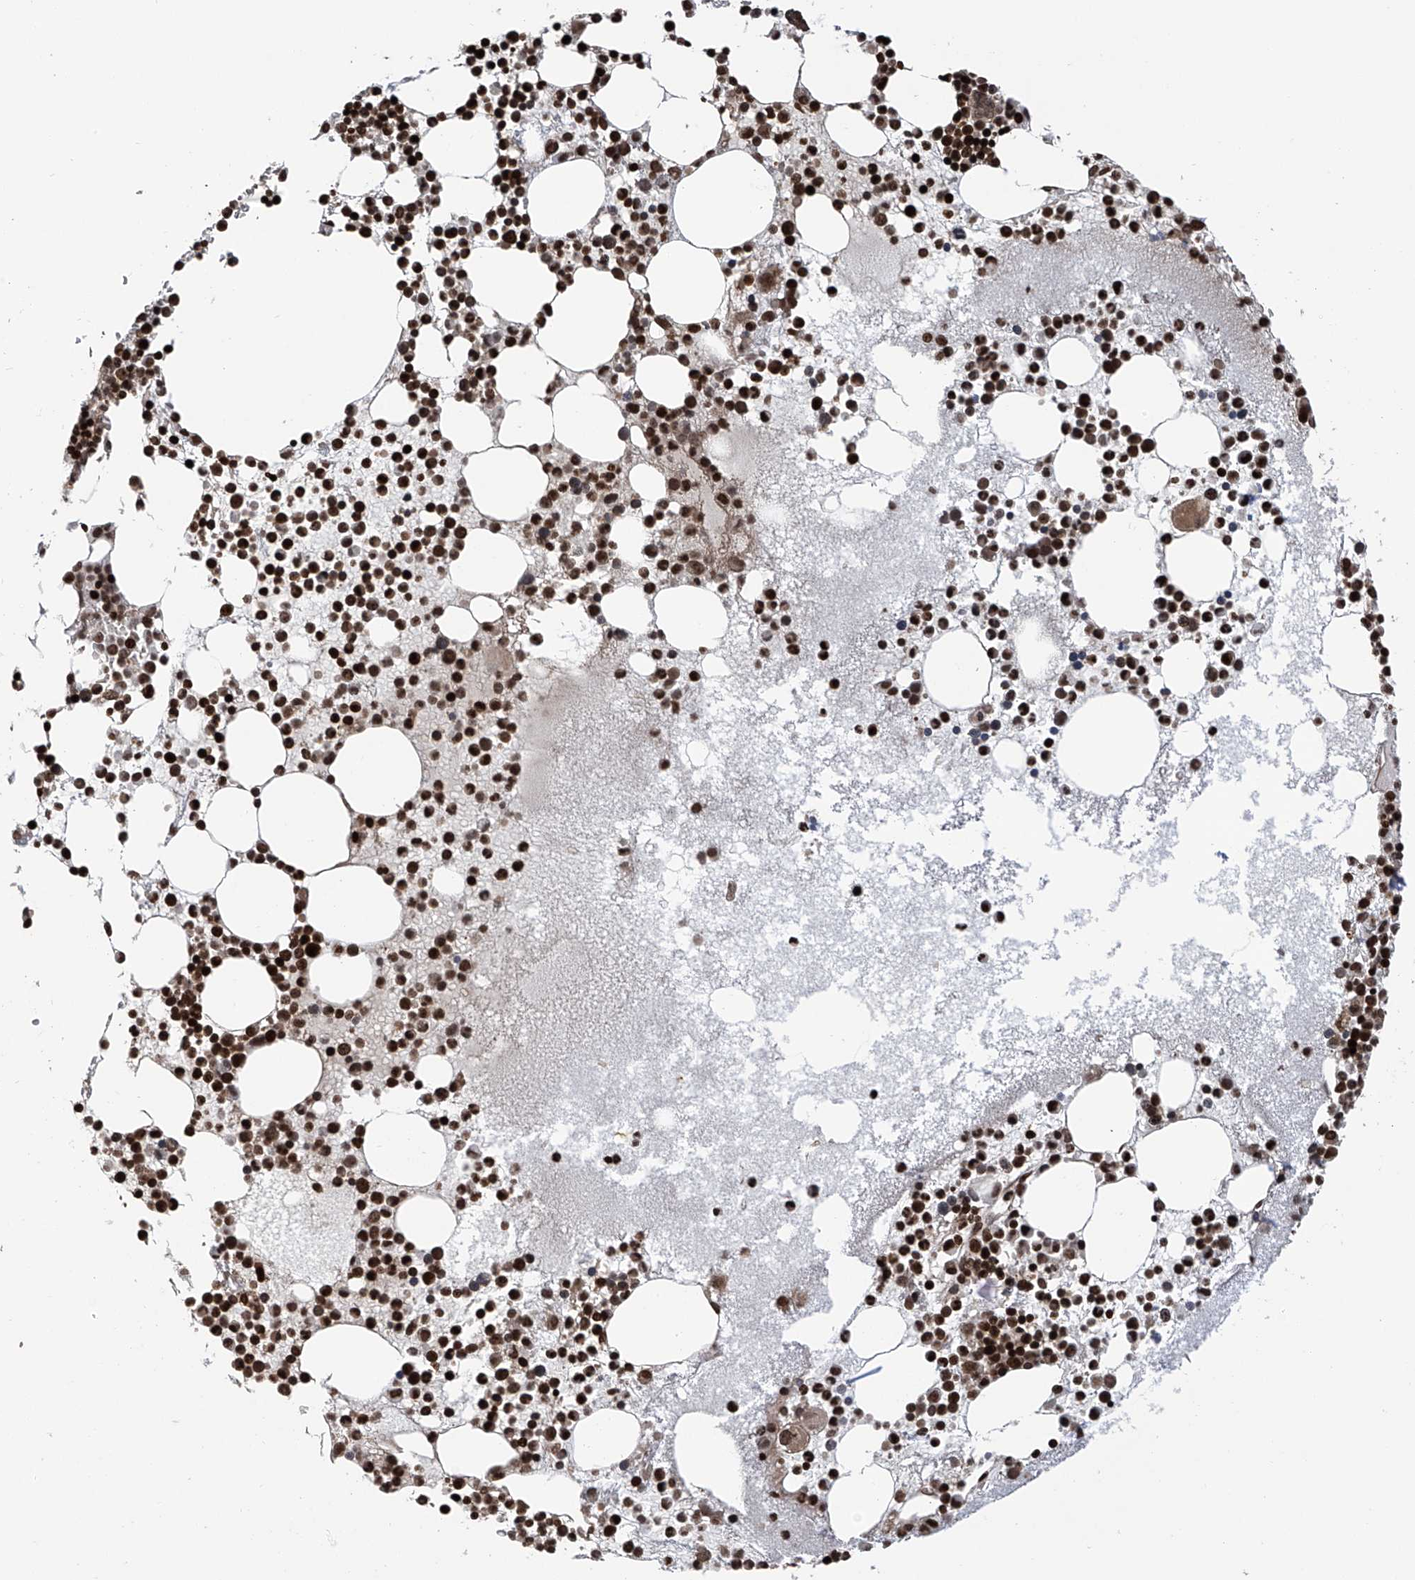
{"staining": {"intensity": "strong", "quantity": ">75%", "location": "nuclear"}, "tissue": "bone marrow", "cell_type": "Hematopoietic cells", "image_type": "normal", "snomed": [{"axis": "morphology", "description": "Normal tissue, NOS"}, {"axis": "topography", "description": "Bone marrow"}], "caption": "High-power microscopy captured an IHC micrograph of normal bone marrow, revealing strong nuclear staining in about >75% of hematopoietic cells. The staining is performed using DAB brown chromogen to label protein expression. The nuclei are counter-stained blue using hematoxylin.", "gene": "PAK1IP1", "patient": {"sex": "female", "age": 78}}